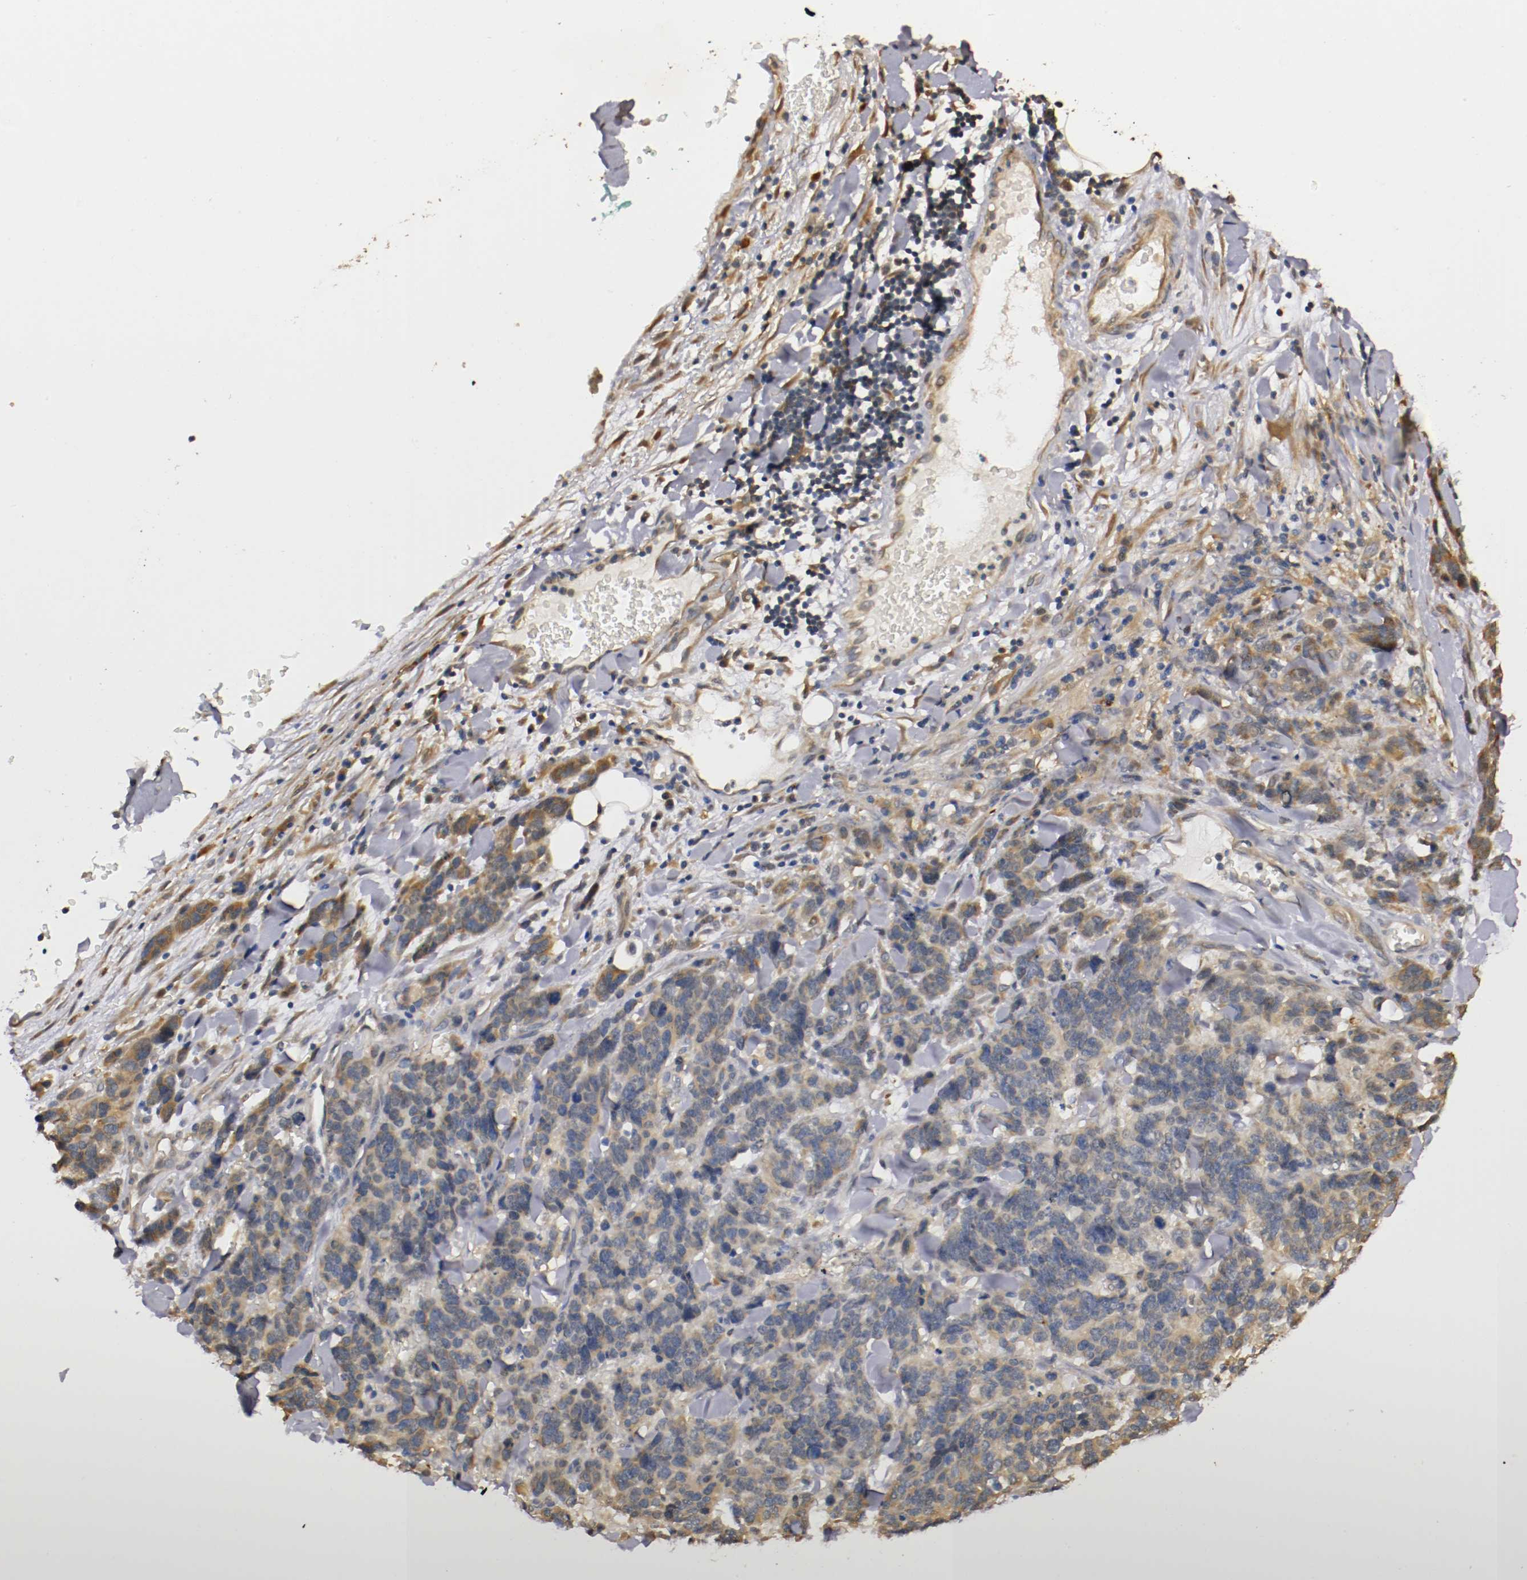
{"staining": {"intensity": "weak", "quantity": "25%-75%", "location": "cytoplasmic/membranous"}, "tissue": "lung cancer", "cell_type": "Tumor cells", "image_type": "cancer", "snomed": [{"axis": "morphology", "description": "Neoplasm, malignant, NOS"}, {"axis": "topography", "description": "Lung"}], "caption": "High-power microscopy captured an immunohistochemistry micrograph of neoplasm (malignant) (lung), revealing weak cytoplasmic/membranous expression in approximately 25%-75% of tumor cells. (IHC, brightfield microscopy, high magnification).", "gene": "VEZT", "patient": {"sex": "female", "age": 58}}